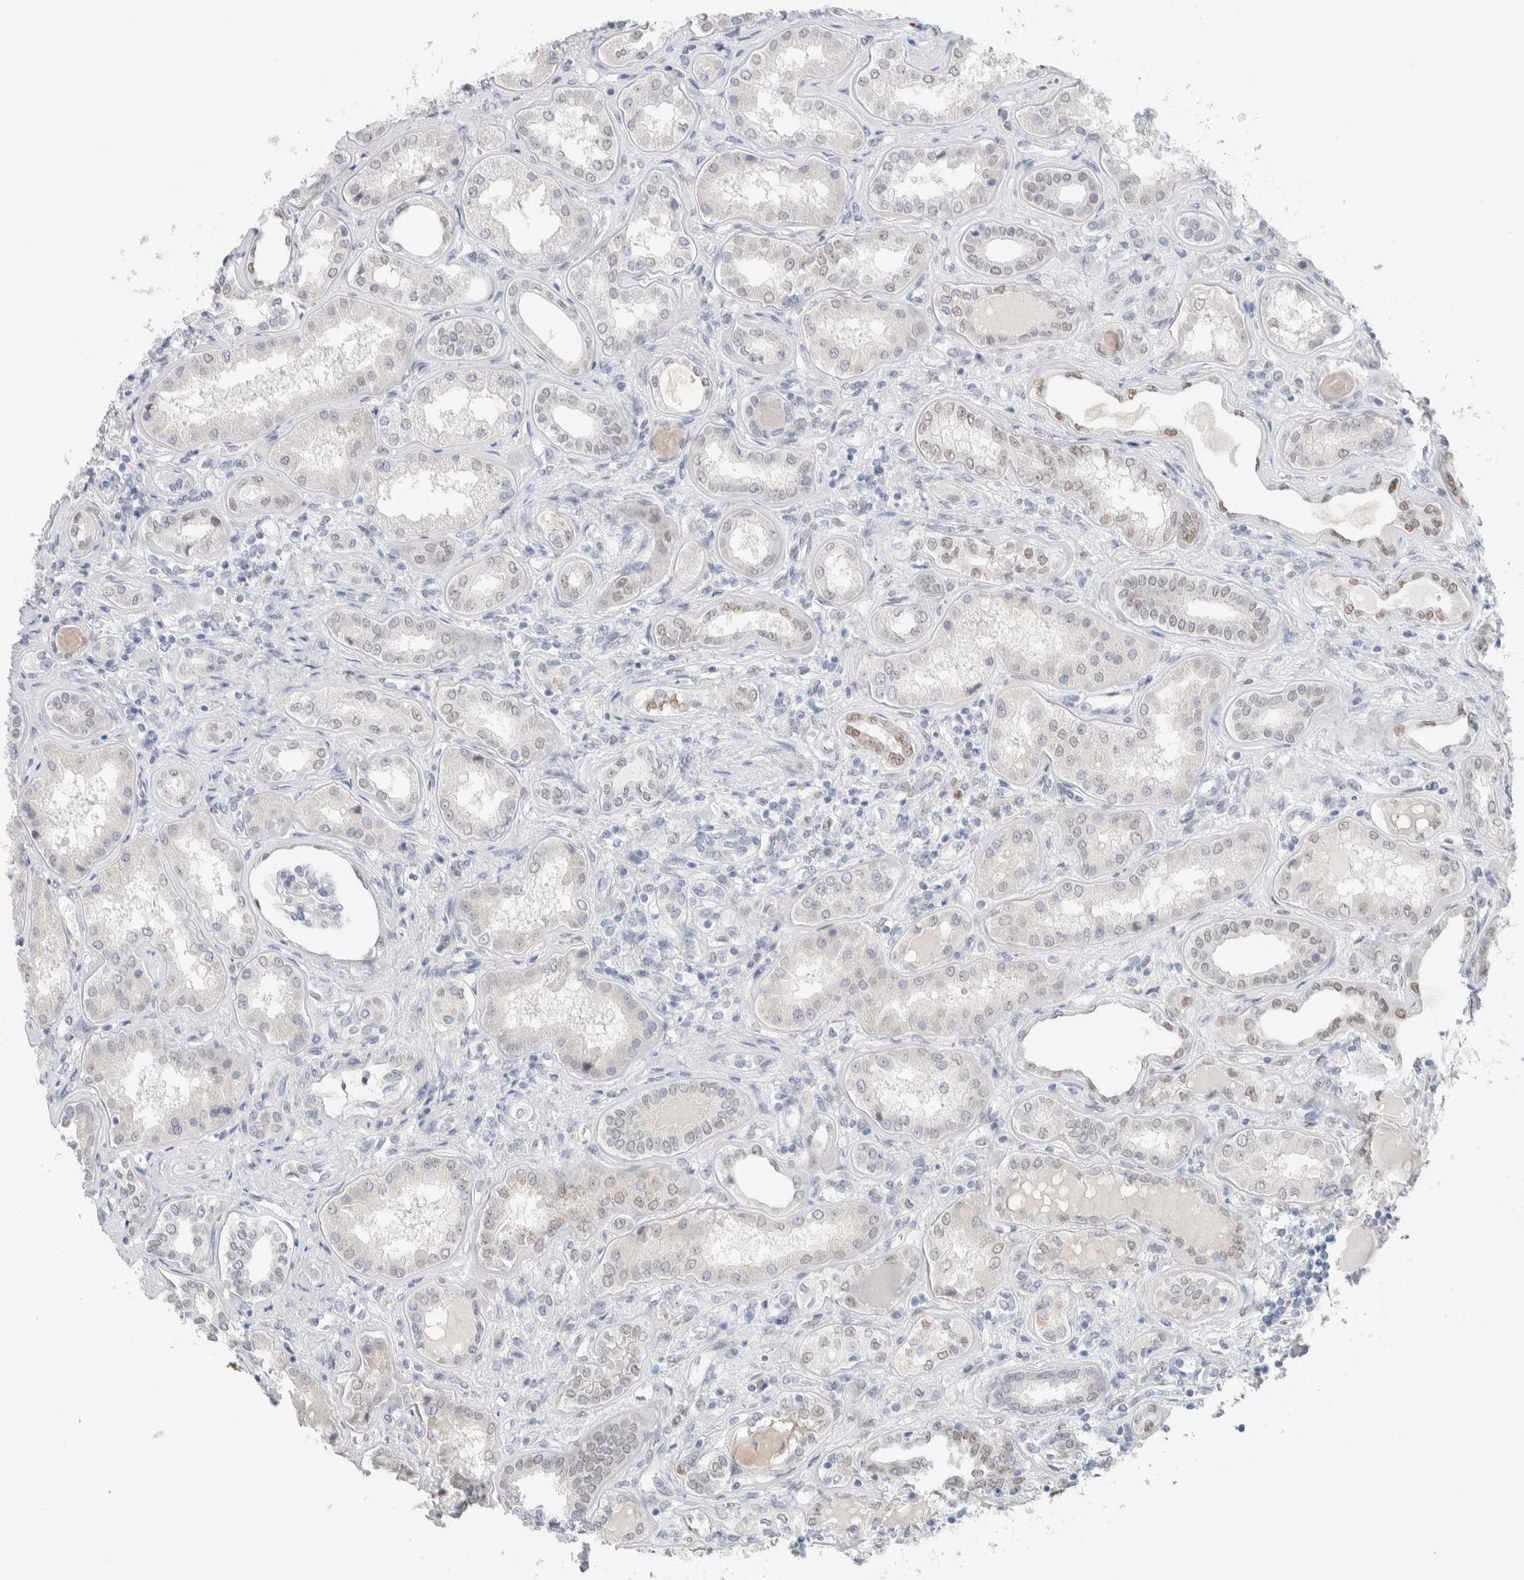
{"staining": {"intensity": "weak", "quantity": "<25%", "location": "nuclear"}, "tissue": "kidney", "cell_type": "Cells in glomeruli", "image_type": "normal", "snomed": [{"axis": "morphology", "description": "Normal tissue, NOS"}, {"axis": "topography", "description": "Kidney"}], "caption": "High power microscopy image of an IHC histopathology image of unremarkable kidney, revealing no significant staining in cells in glomeruli.", "gene": "PRMT1", "patient": {"sex": "female", "age": 56}}